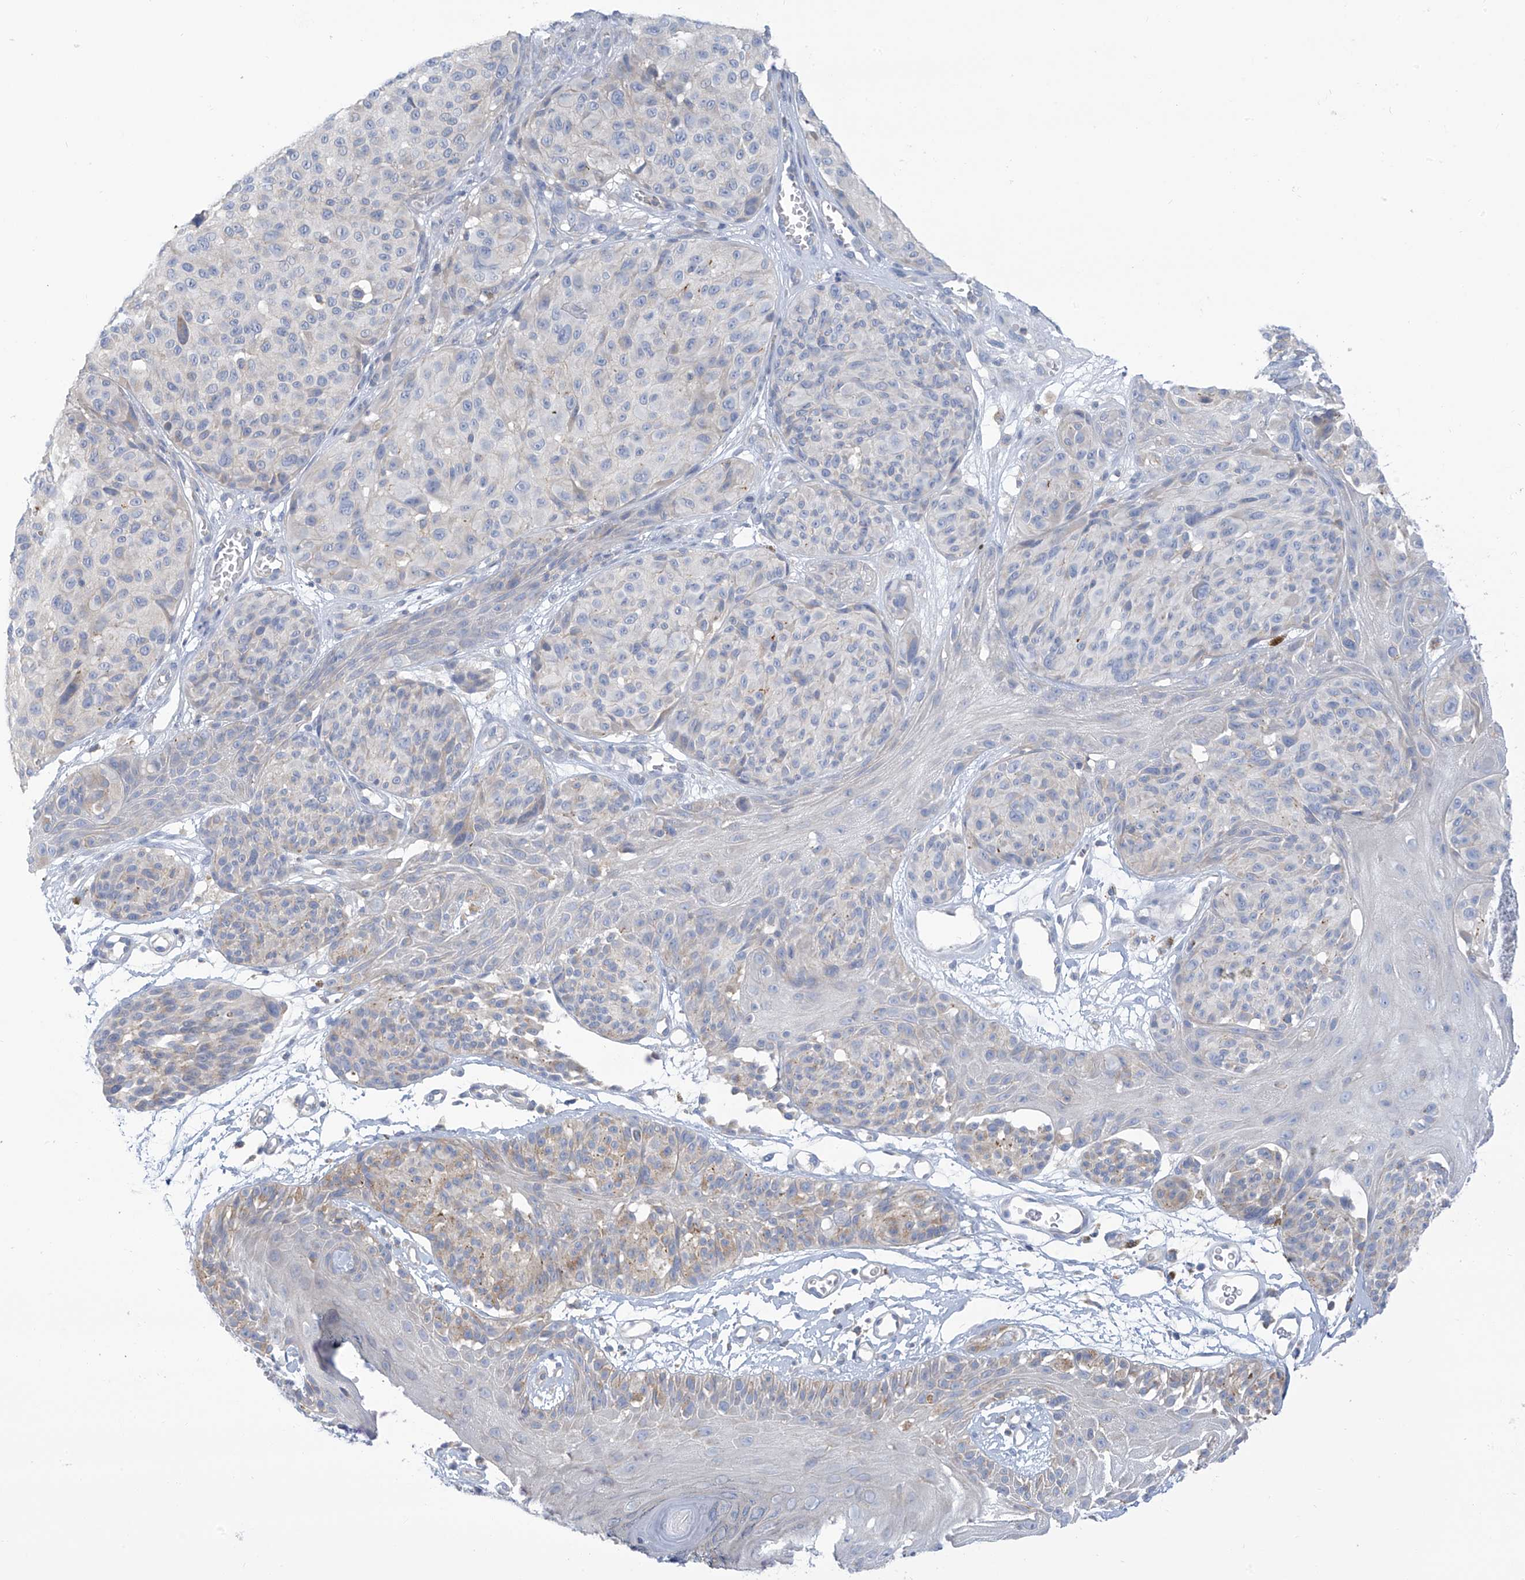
{"staining": {"intensity": "negative", "quantity": "none", "location": "none"}, "tissue": "melanoma", "cell_type": "Tumor cells", "image_type": "cancer", "snomed": [{"axis": "morphology", "description": "Malignant melanoma, NOS"}, {"axis": "topography", "description": "Skin"}], "caption": "This is an immunohistochemistry histopathology image of malignant melanoma. There is no staining in tumor cells.", "gene": "SLC6A12", "patient": {"sex": "male", "age": 83}}